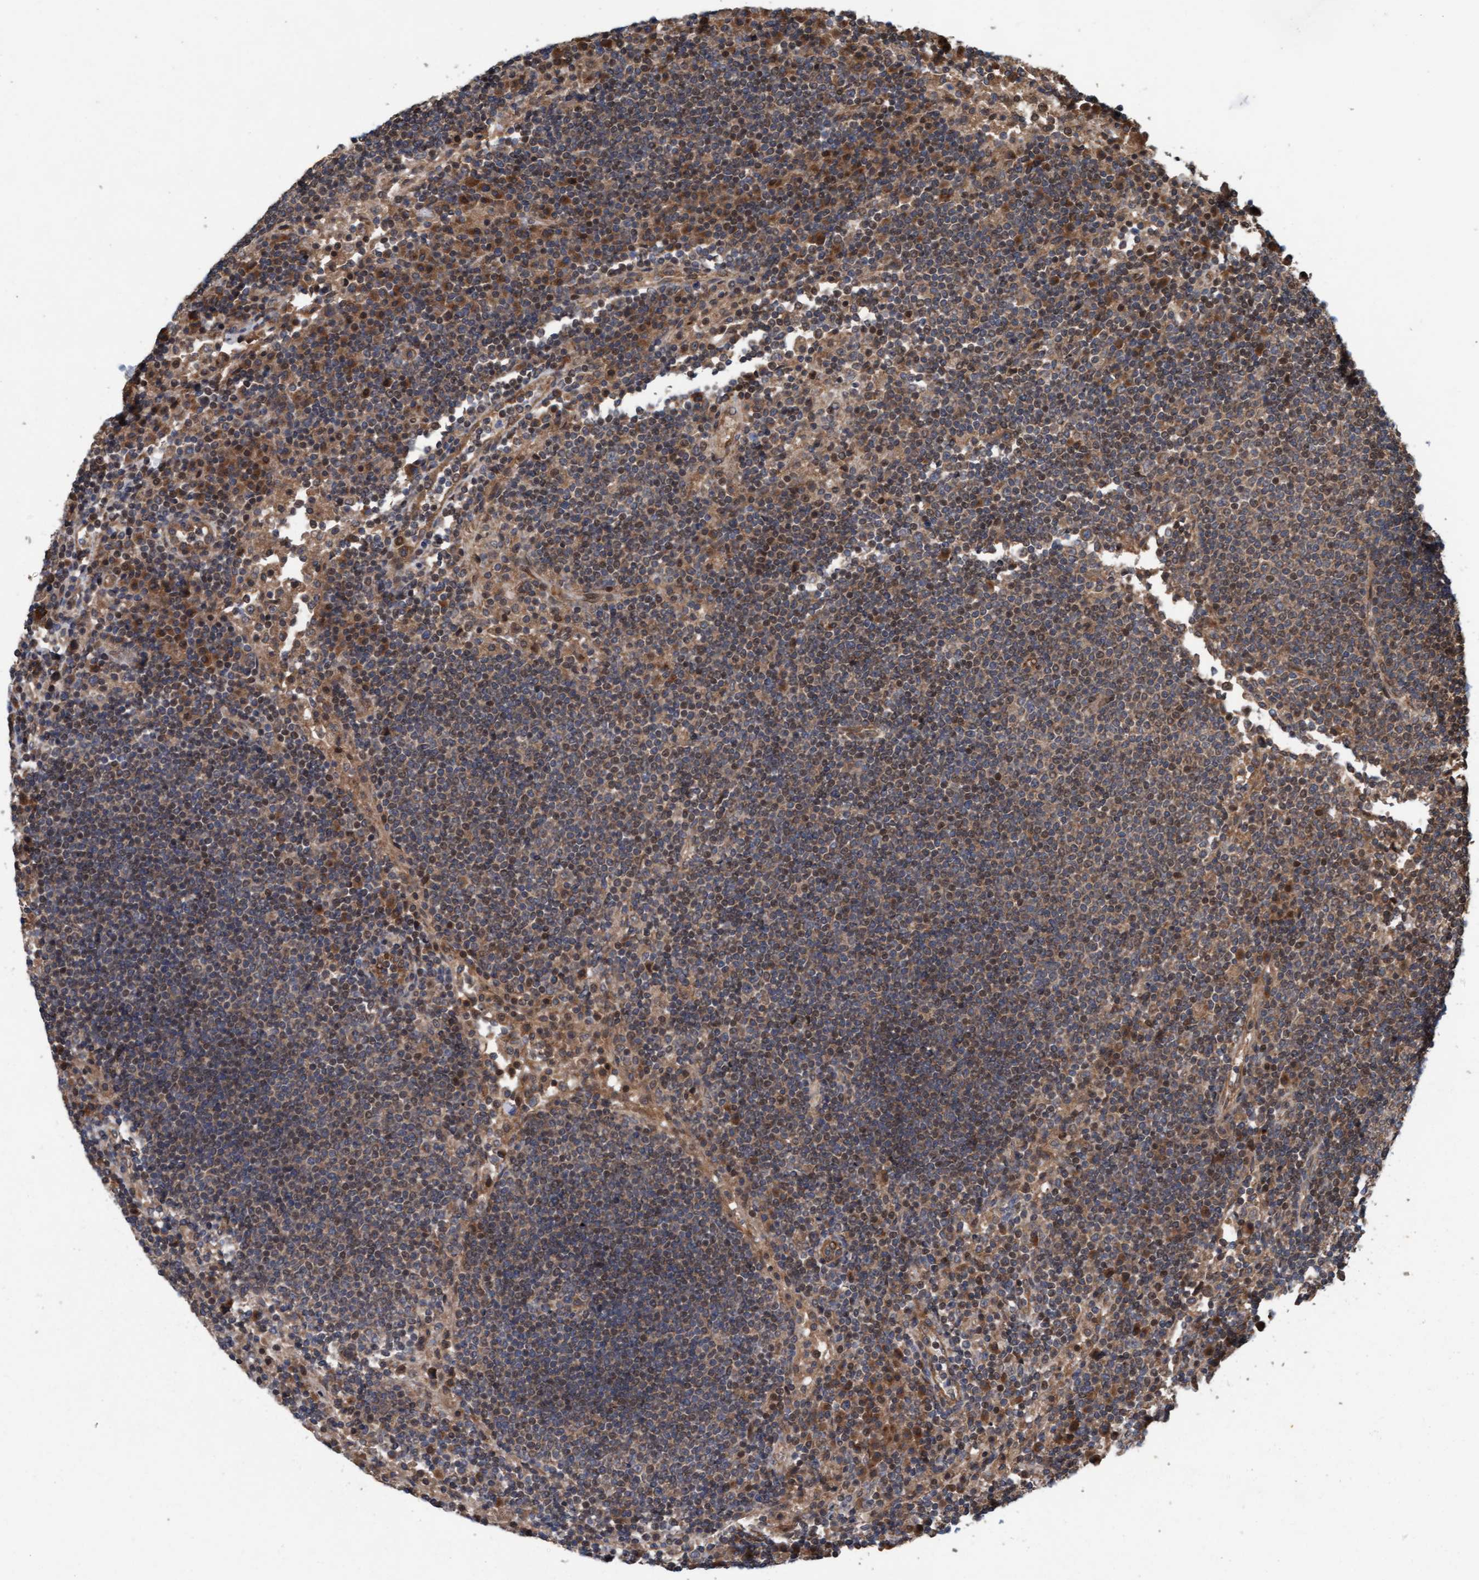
{"staining": {"intensity": "moderate", "quantity": ">75%", "location": "cytoplasmic/membranous,nuclear"}, "tissue": "lymph node", "cell_type": "Germinal center cells", "image_type": "normal", "snomed": [{"axis": "morphology", "description": "Normal tissue, NOS"}, {"axis": "topography", "description": "Lymph node"}], "caption": "A brown stain highlights moderate cytoplasmic/membranous,nuclear positivity of a protein in germinal center cells of benign lymph node.", "gene": "MLXIP", "patient": {"sex": "female", "age": 53}}